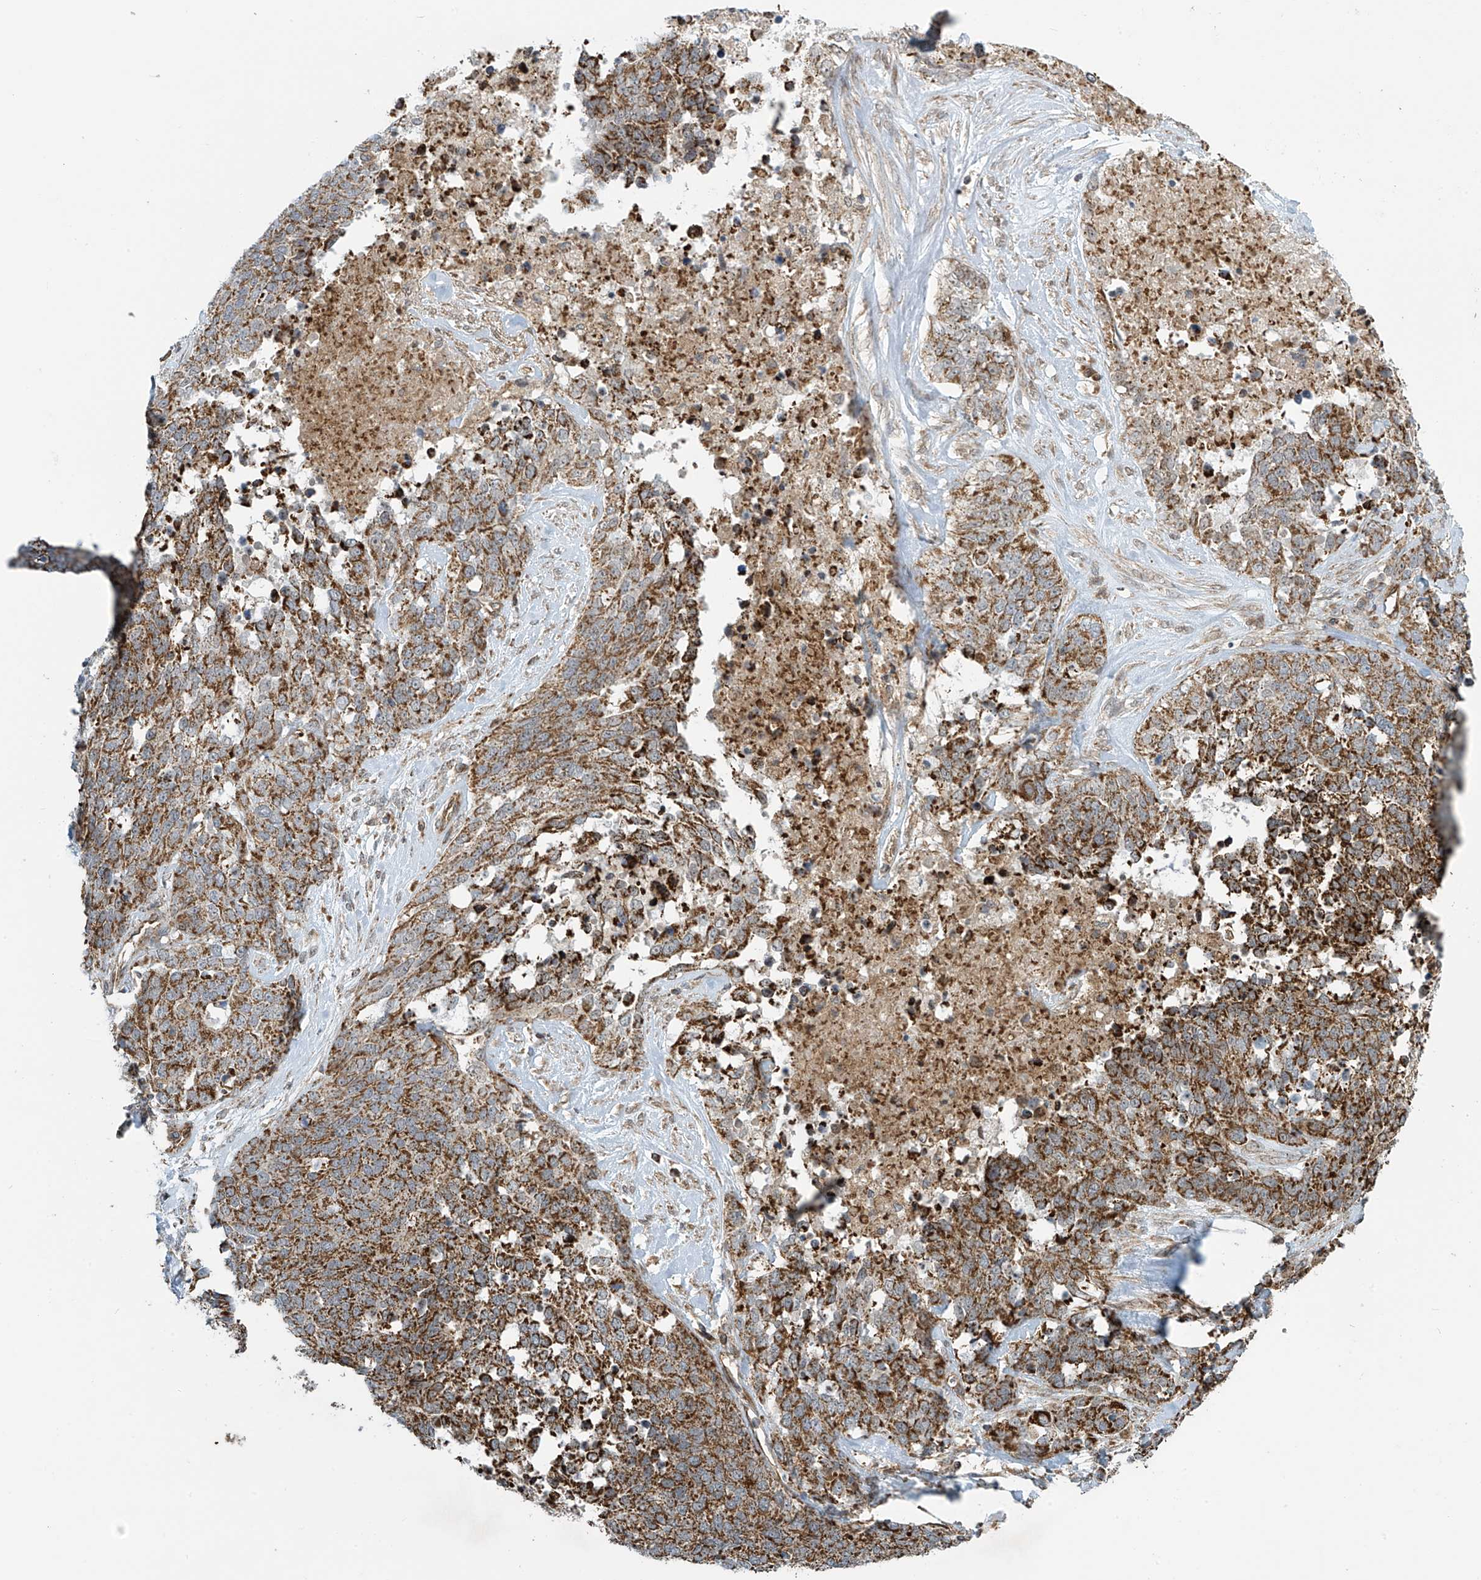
{"staining": {"intensity": "moderate", "quantity": ">75%", "location": "cytoplasmic/membranous"}, "tissue": "ovarian cancer", "cell_type": "Tumor cells", "image_type": "cancer", "snomed": [{"axis": "morphology", "description": "Cystadenocarcinoma, serous, NOS"}, {"axis": "topography", "description": "Ovary"}], "caption": "Tumor cells exhibit medium levels of moderate cytoplasmic/membranous staining in about >75% of cells in serous cystadenocarcinoma (ovarian).", "gene": "METTL6", "patient": {"sex": "female", "age": 44}}